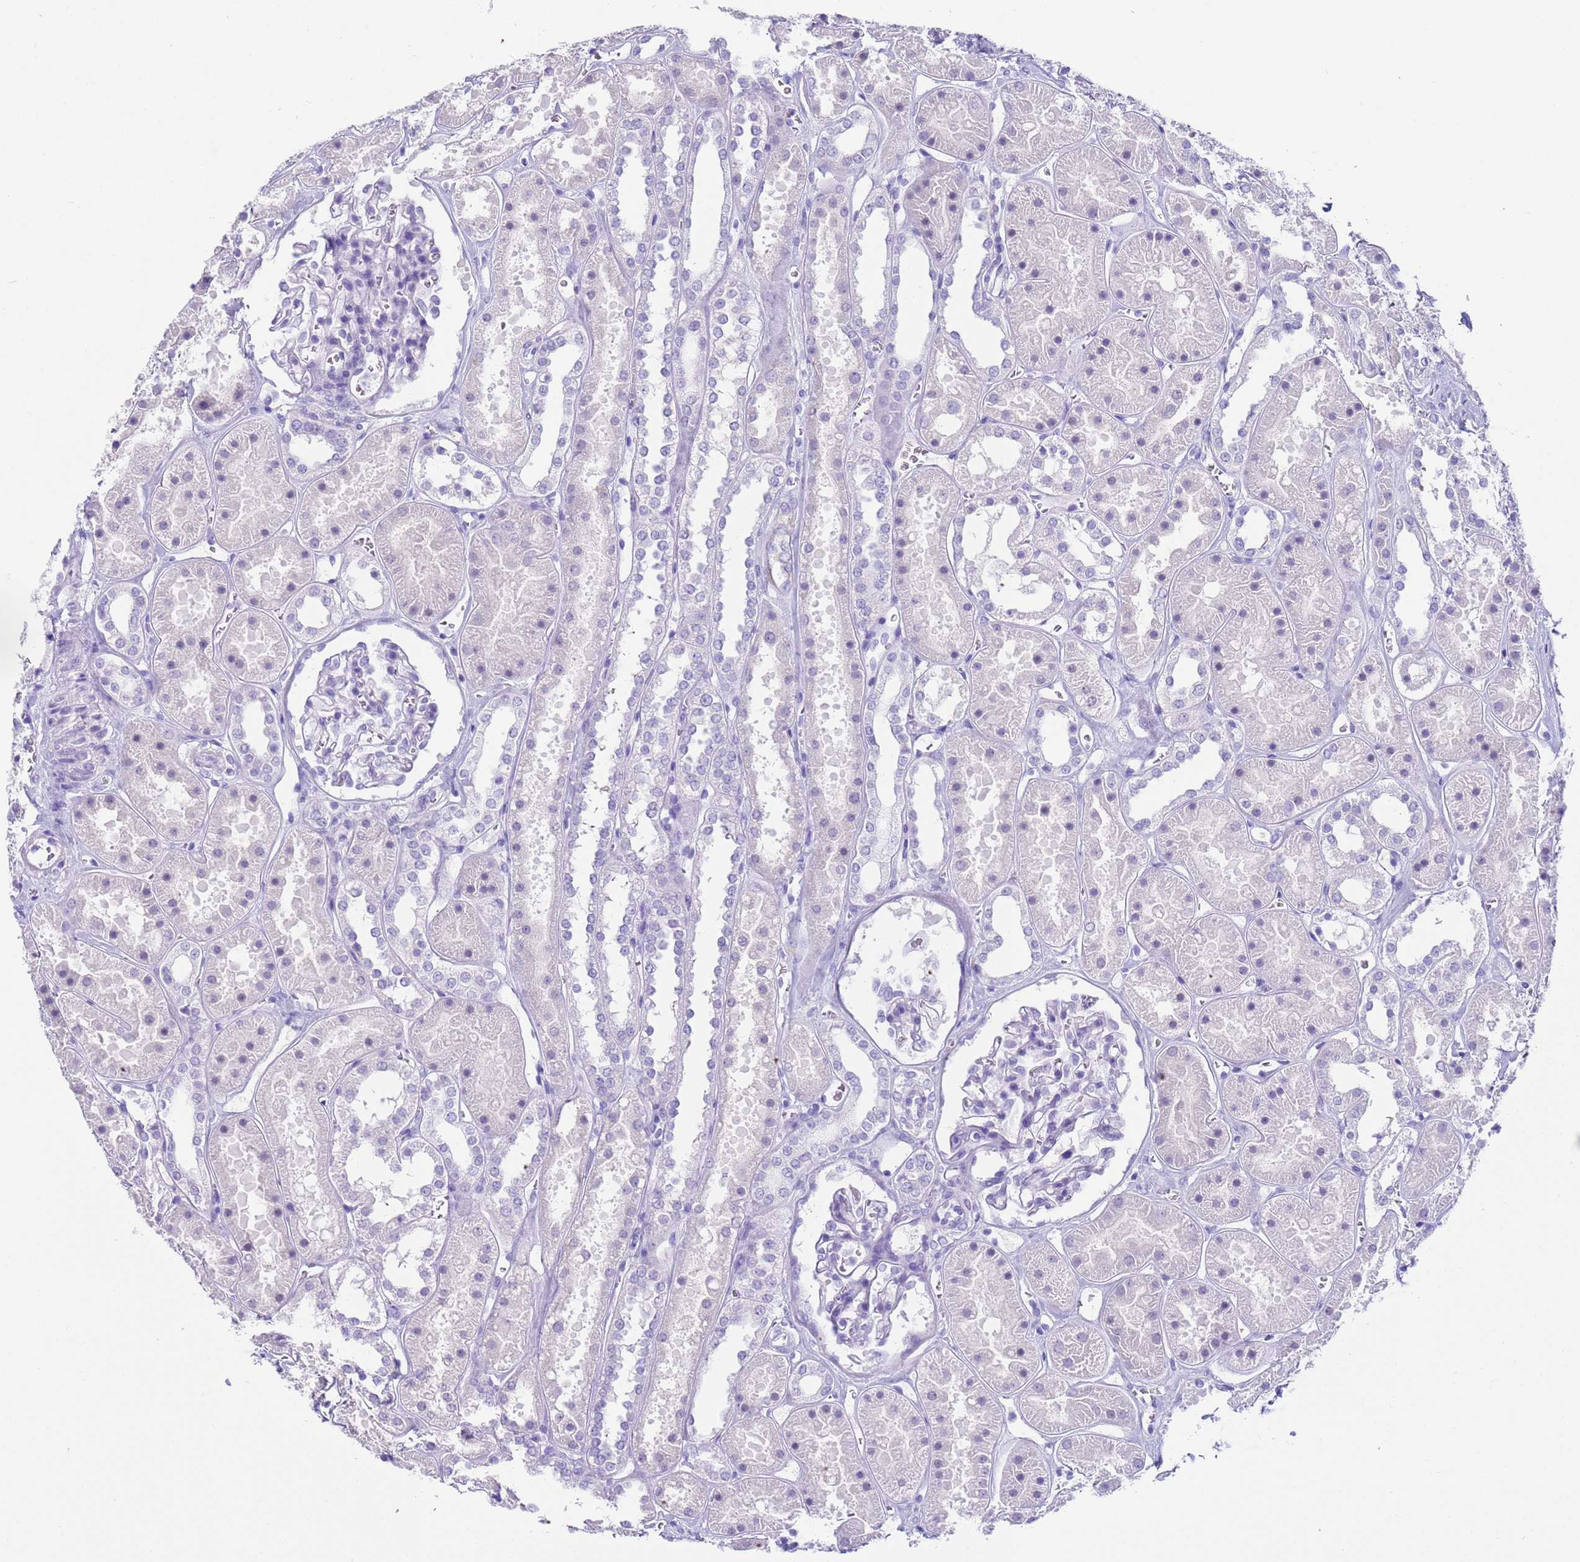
{"staining": {"intensity": "negative", "quantity": "none", "location": "none"}, "tissue": "kidney", "cell_type": "Cells in glomeruli", "image_type": "normal", "snomed": [{"axis": "morphology", "description": "Normal tissue, NOS"}, {"axis": "topography", "description": "Kidney"}], "caption": "IHC micrograph of normal human kidney stained for a protein (brown), which reveals no staining in cells in glomeruli.", "gene": "CKM", "patient": {"sex": "female", "age": 41}}